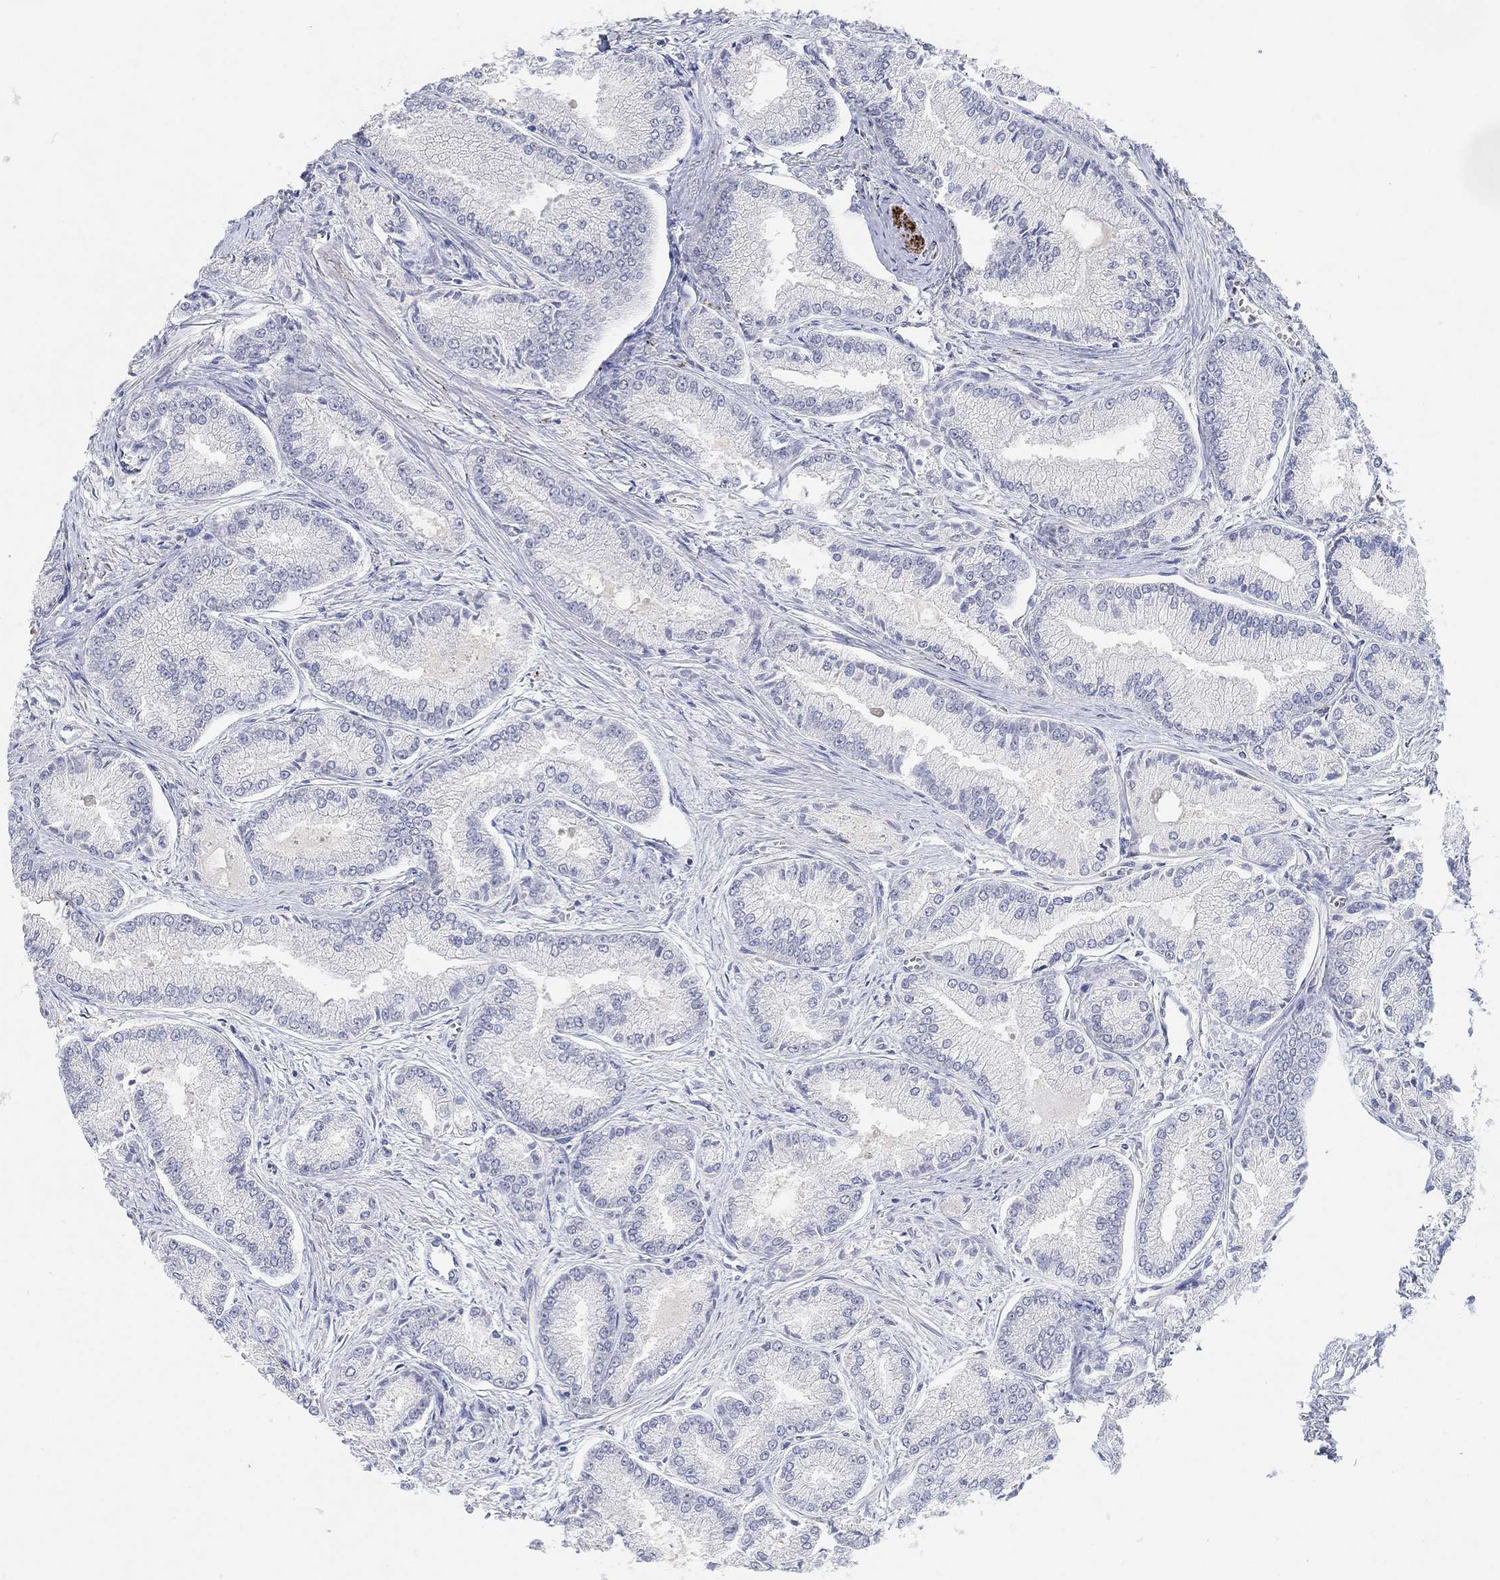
{"staining": {"intensity": "negative", "quantity": "none", "location": "none"}, "tissue": "prostate cancer", "cell_type": "Tumor cells", "image_type": "cancer", "snomed": [{"axis": "morphology", "description": "Adenocarcinoma, NOS"}, {"axis": "morphology", "description": "Adenocarcinoma, High grade"}, {"axis": "topography", "description": "Prostate"}], "caption": "The immunohistochemistry histopathology image has no significant positivity in tumor cells of prostate cancer tissue.", "gene": "VAT1L", "patient": {"sex": "male", "age": 70}}